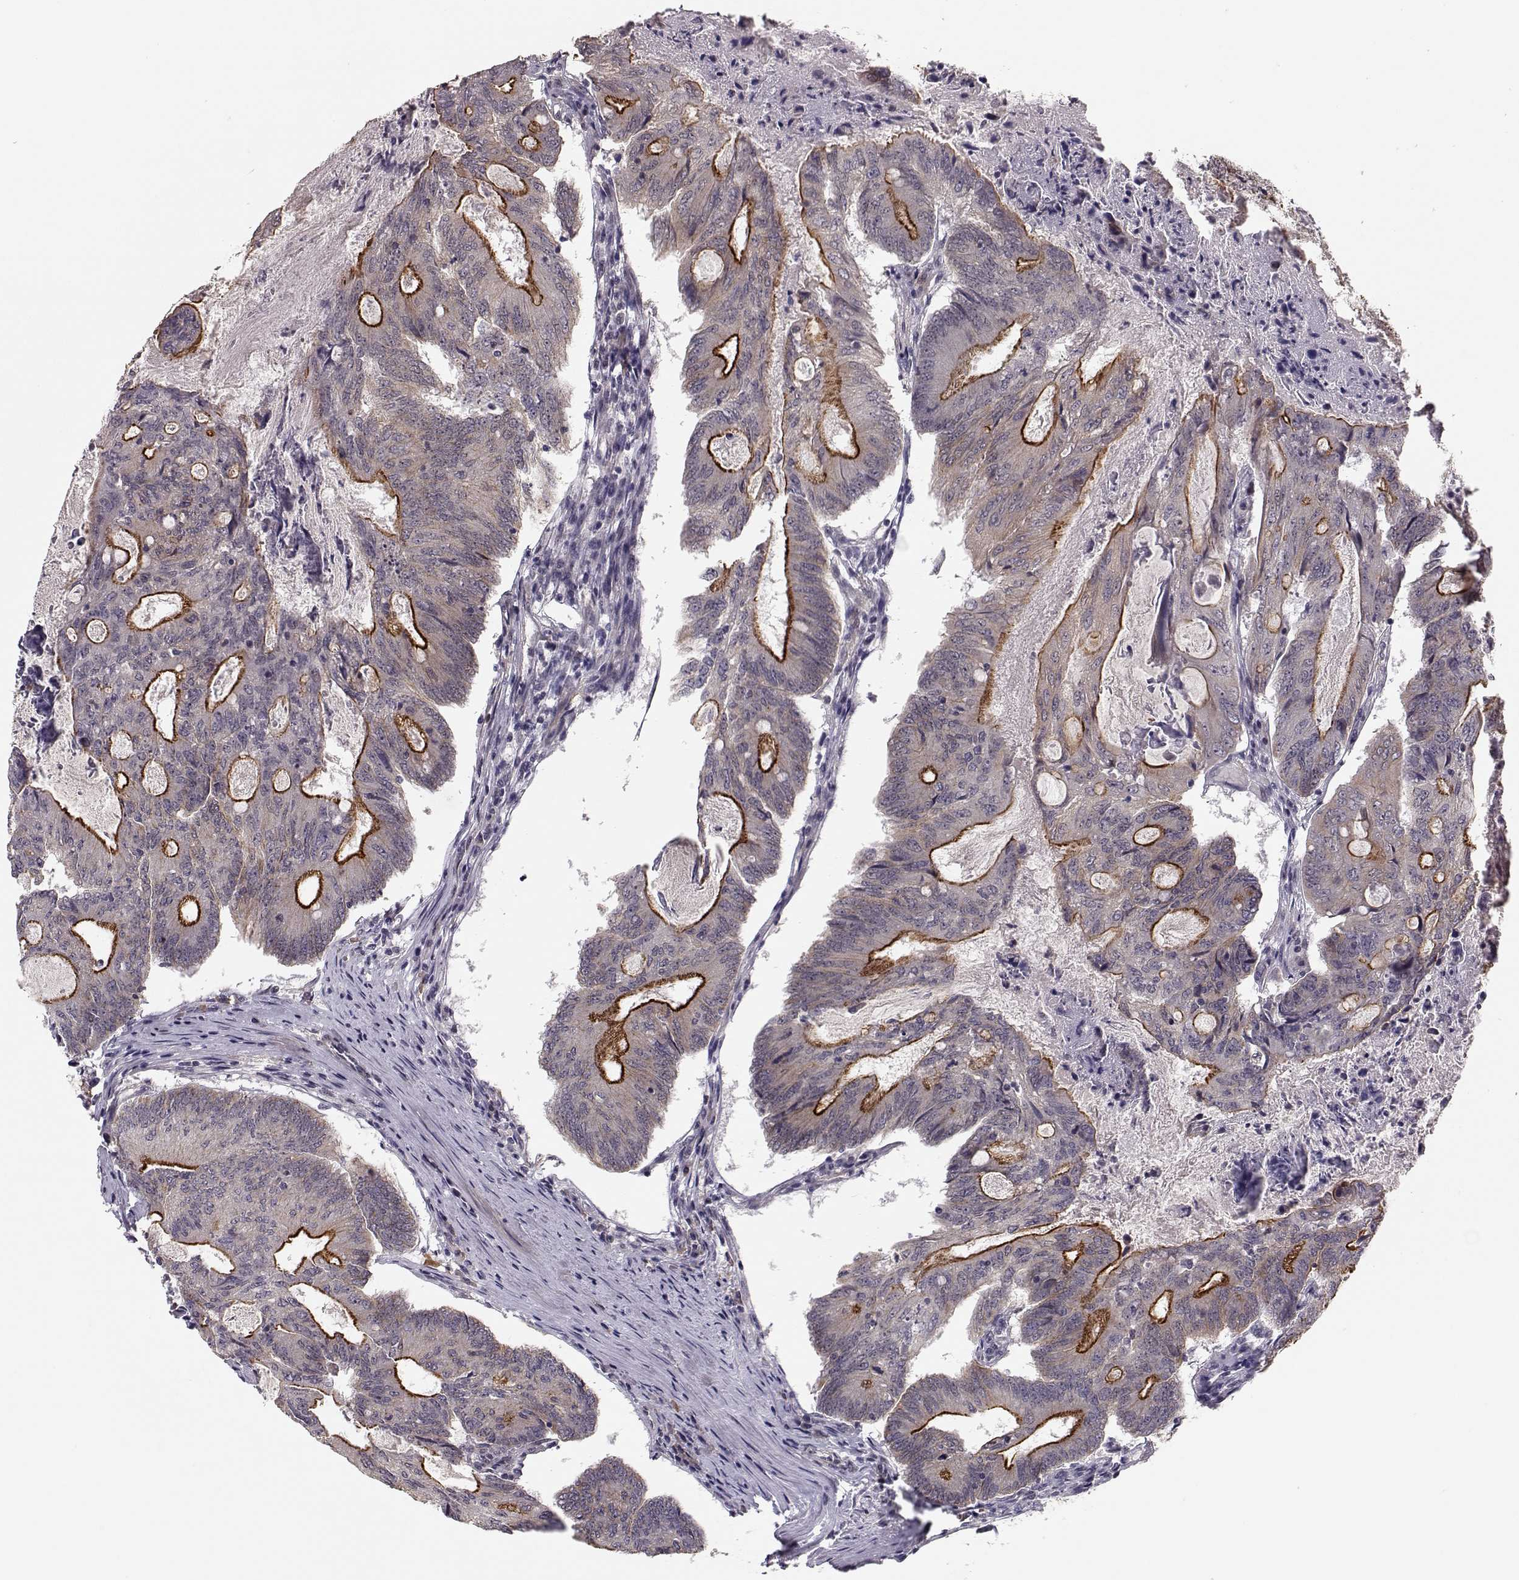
{"staining": {"intensity": "strong", "quantity": "<25%", "location": "cytoplasmic/membranous"}, "tissue": "colorectal cancer", "cell_type": "Tumor cells", "image_type": "cancer", "snomed": [{"axis": "morphology", "description": "Adenocarcinoma, NOS"}, {"axis": "topography", "description": "Colon"}], "caption": "Immunohistochemical staining of human colorectal adenocarcinoma shows medium levels of strong cytoplasmic/membranous protein positivity in about <25% of tumor cells.", "gene": "PLEKHG3", "patient": {"sex": "female", "age": 70}}